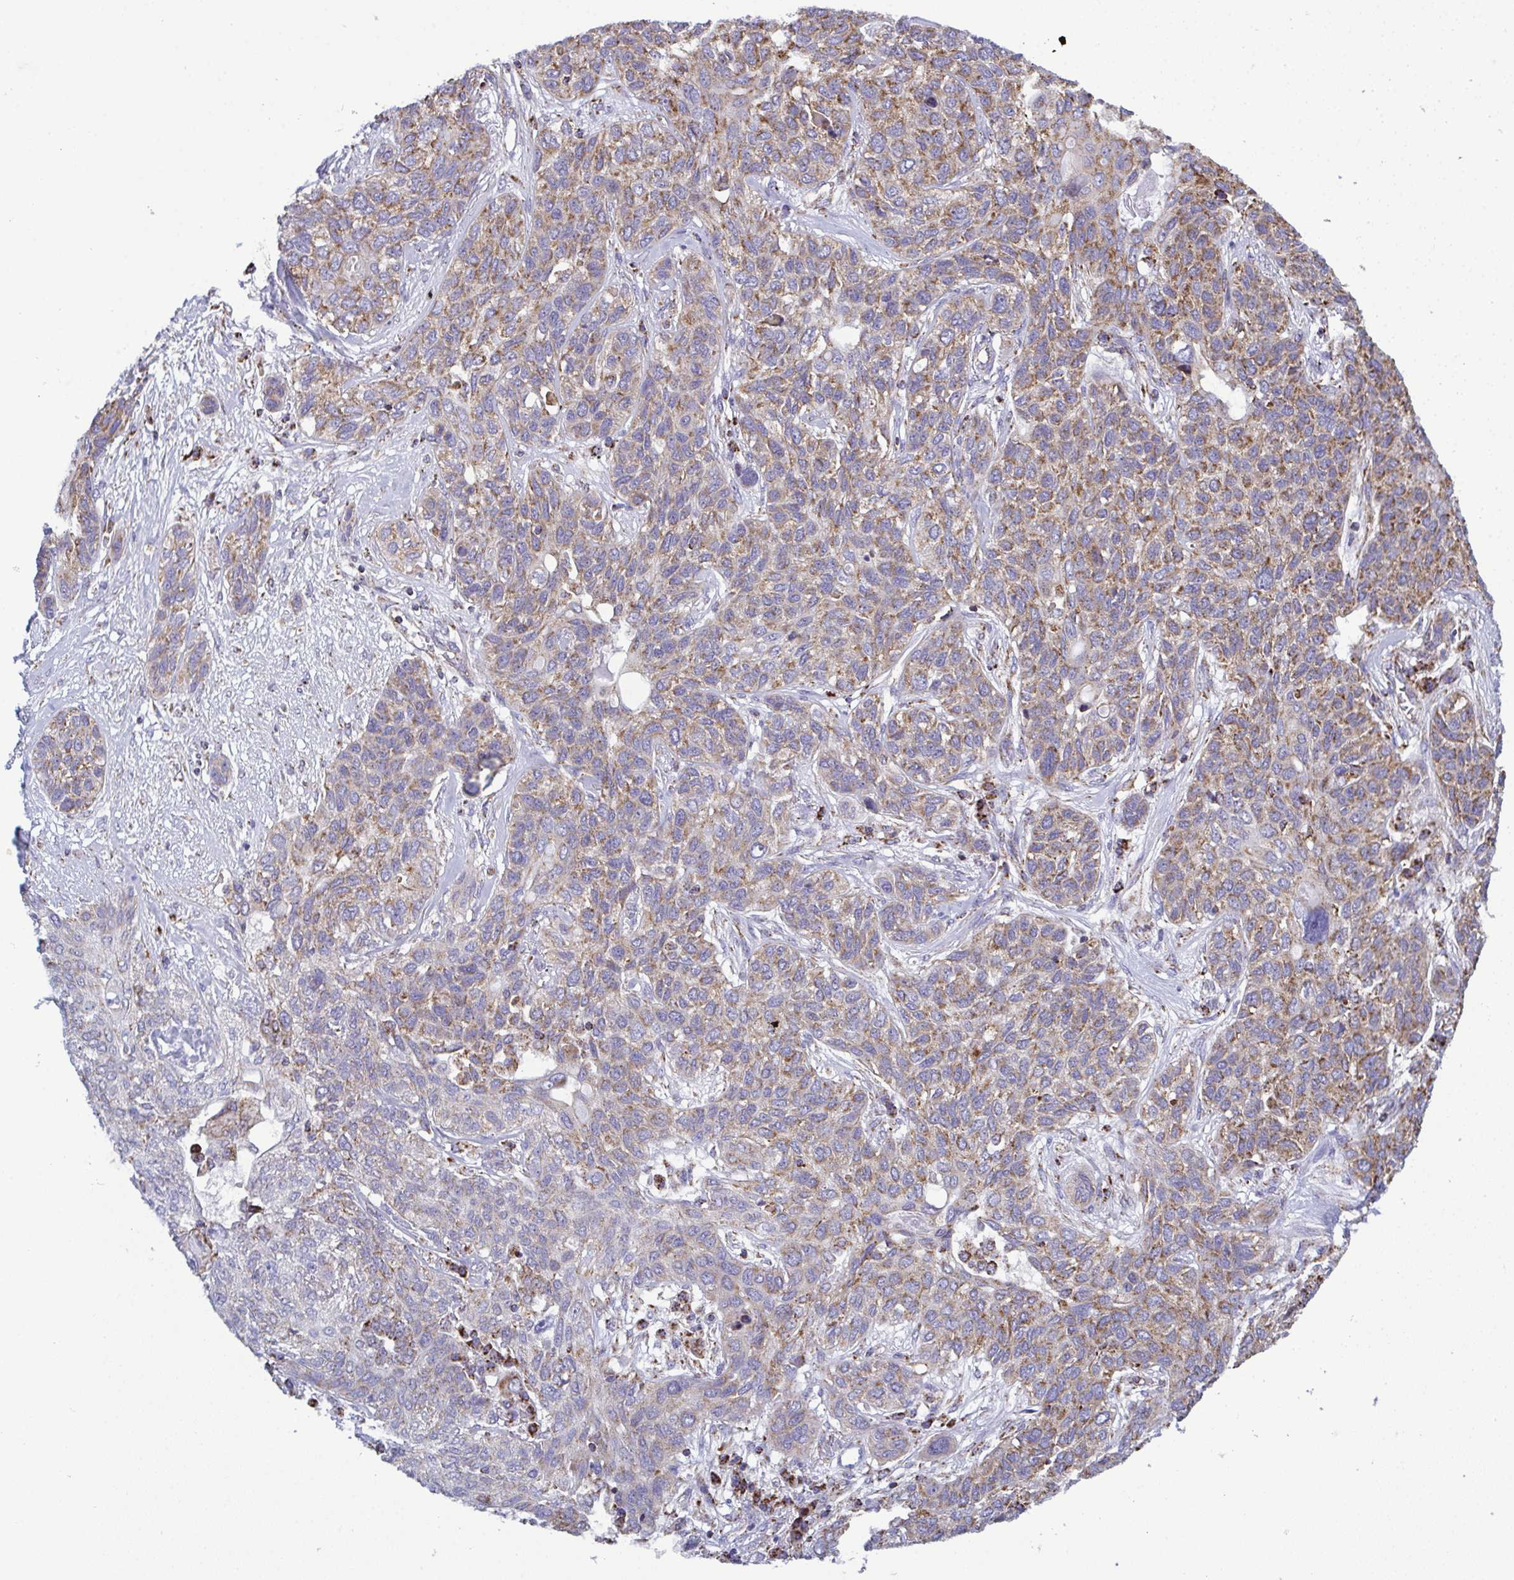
{"staining": {"intensity": "moderate", "quantity": ">75%", "location": "cytoplasmic/membranous"}, "tissue": "lung cancer", "cell_type": "Tumor cells", "image_type": "cancer", "snomed": [{"axis": "morphology", "description": "Squamous cell carcinoma, NOS"}, {"axis": "topography", "description": "Lung"}], "caption": "Moderate cytoplasmic/membranous protein positivity is present in about >75% of tumor cells in lung cancer (squamous cell carcinoma).", "gene": "CSDE1", "patient": {"sex": "female", "age": 70}}